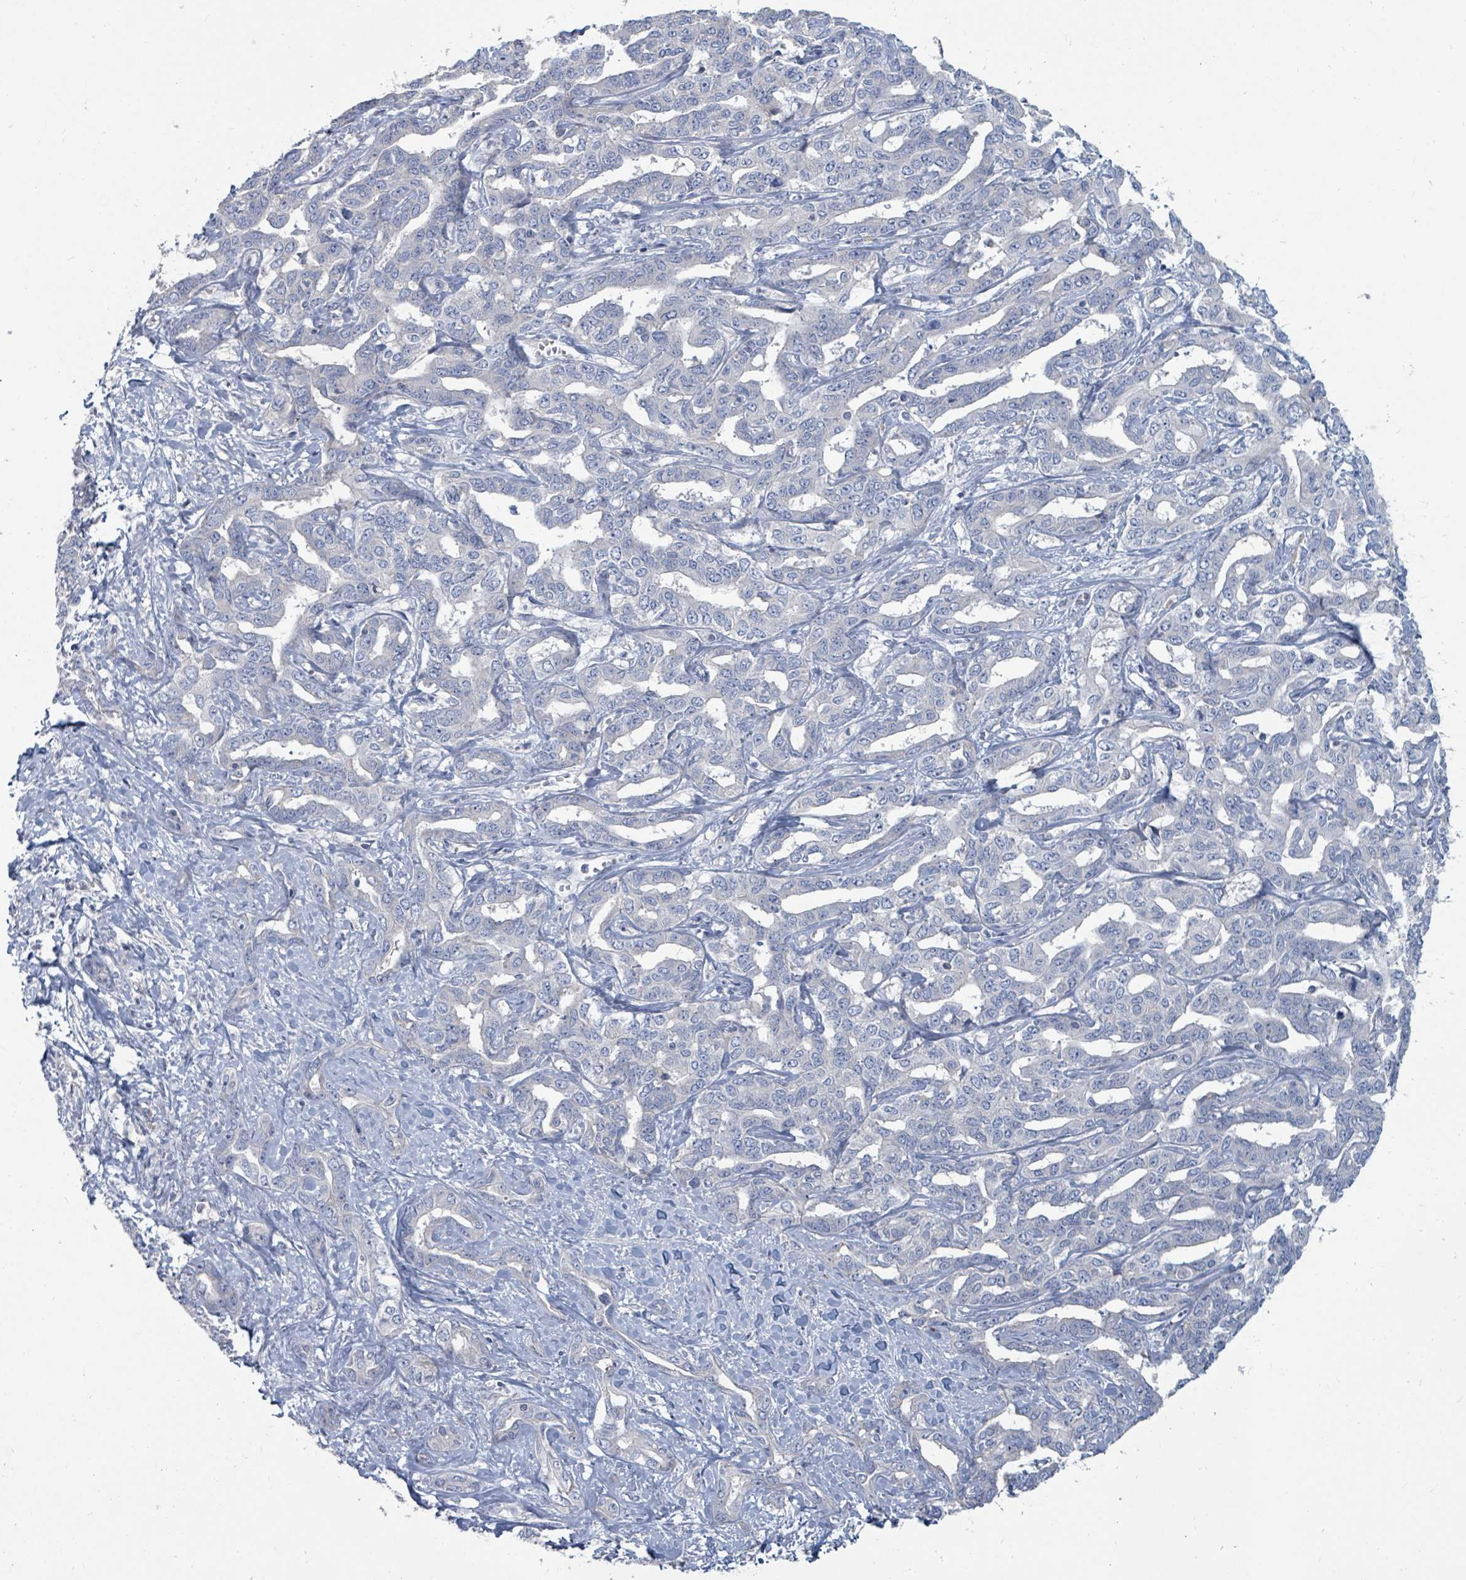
{"staining": {"intensity": "negative", "quantity": "none", "location": "none"}, "tissue": "liver cancer", "cell_type": "Tumor cells", "image_type": "cancer", "snomed": [{"axis": "morphology", "description": "Cholangiocarcinoma"}, {"axis": "topography", "description": "Liver"}], "caption": "DAB (3,3'-diaminobenzidine) immunohistochemical staining of human cholangiocarcinoma (liver) reveals no significant positivity in tumor cells.", "gene": "ARGFX", "patient": {"sex": "male", "age": 59}}